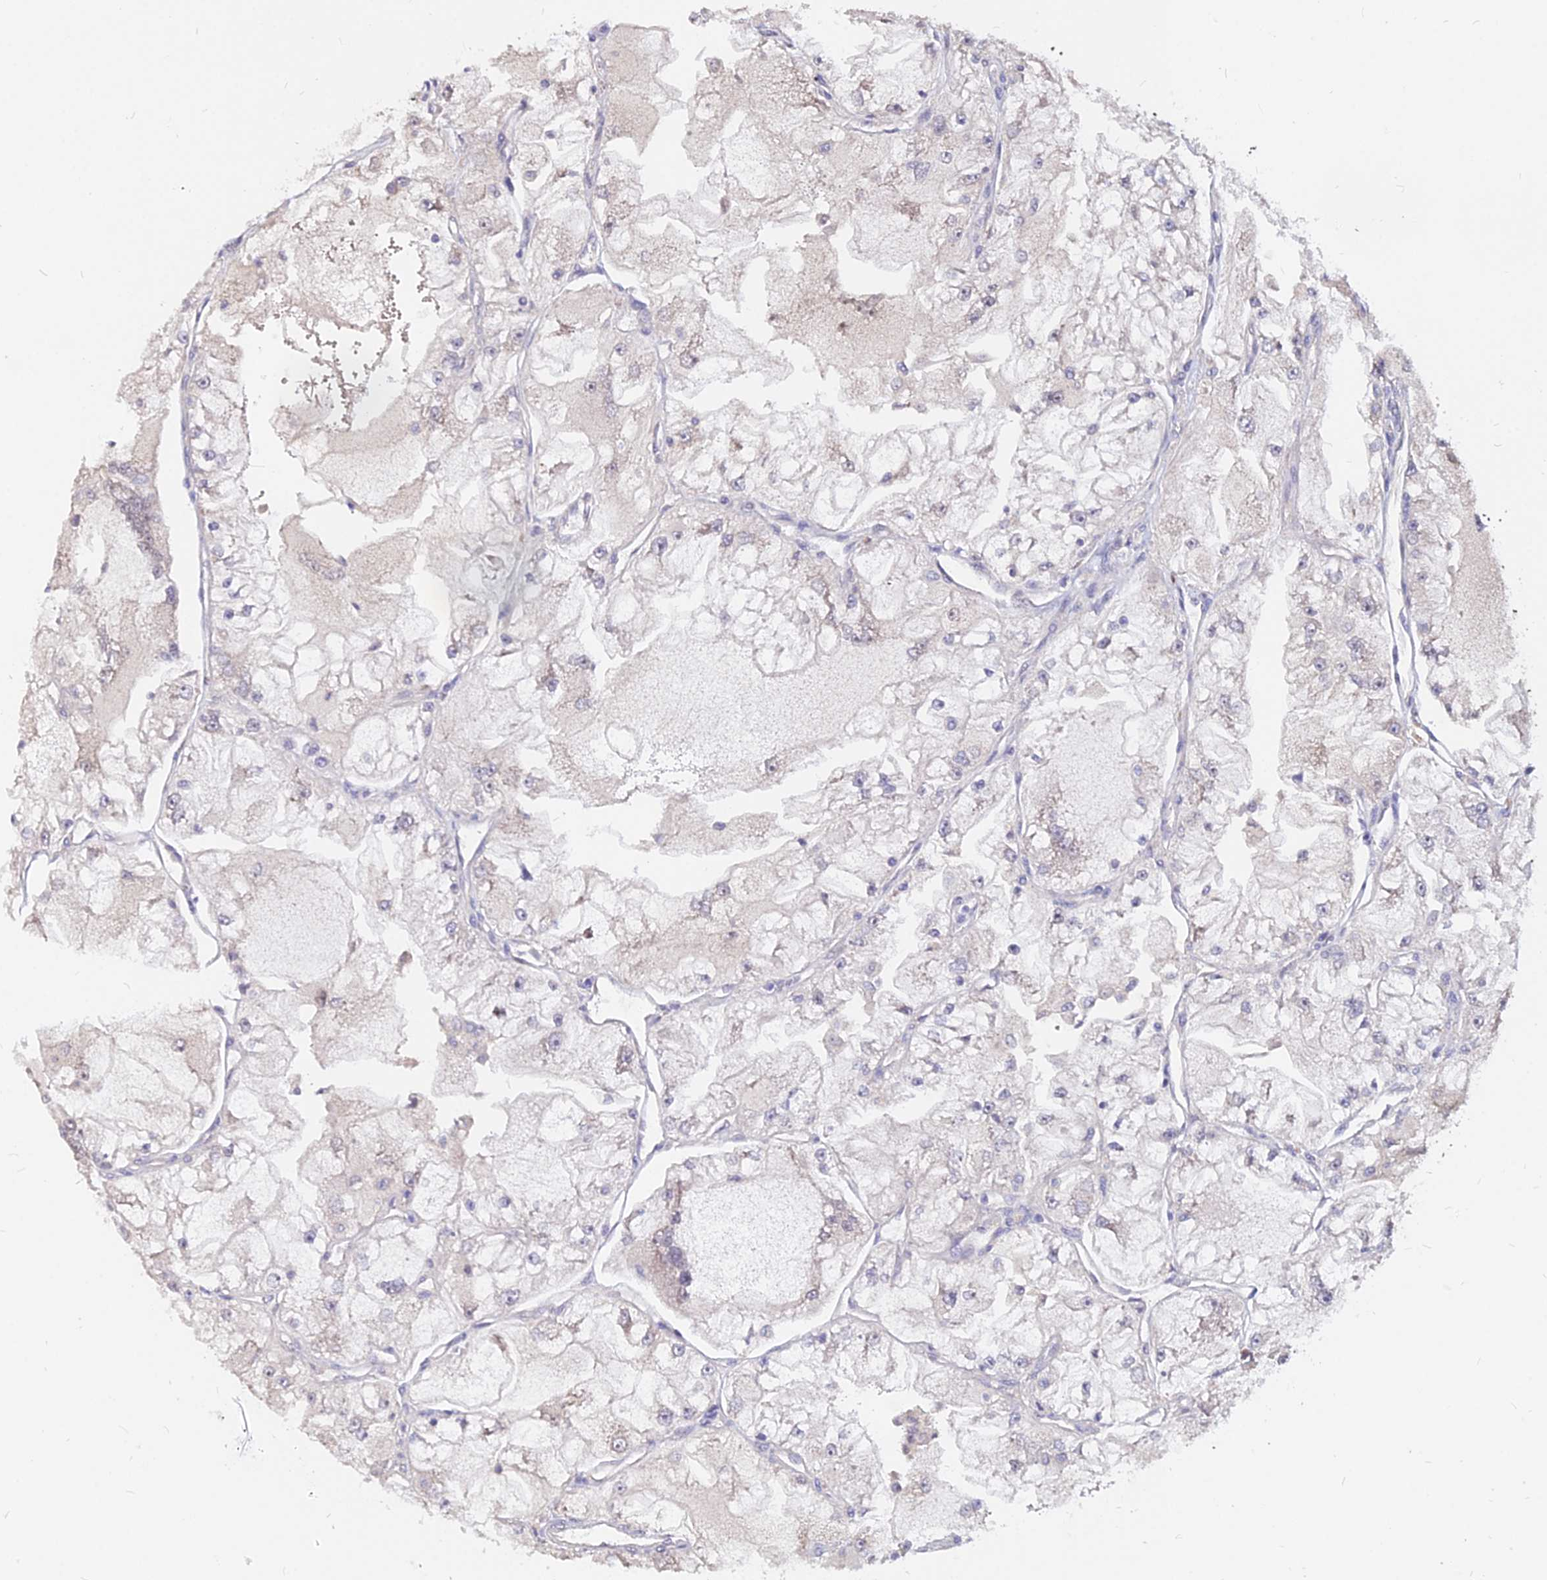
{"staining": {"intensity": "negative", "quantity": "none", "location": "none"}, "tissue": "renal cancer", "cell_type": "Tumor cells", "image_type": "cancer", "snomed": [{"axis": "morphology", "description": "Adenocarcinoma, NOS"}, {"axis": "topography", "description": "Kidney"}], "caption": "The immunohistochemistry (IHC) photomicrograph has no significant staining in tumor cells of adenocarcinoma (renal) tissue.", "gene": "C11orf68", "patient": {"sex": "female", "age": 72}}